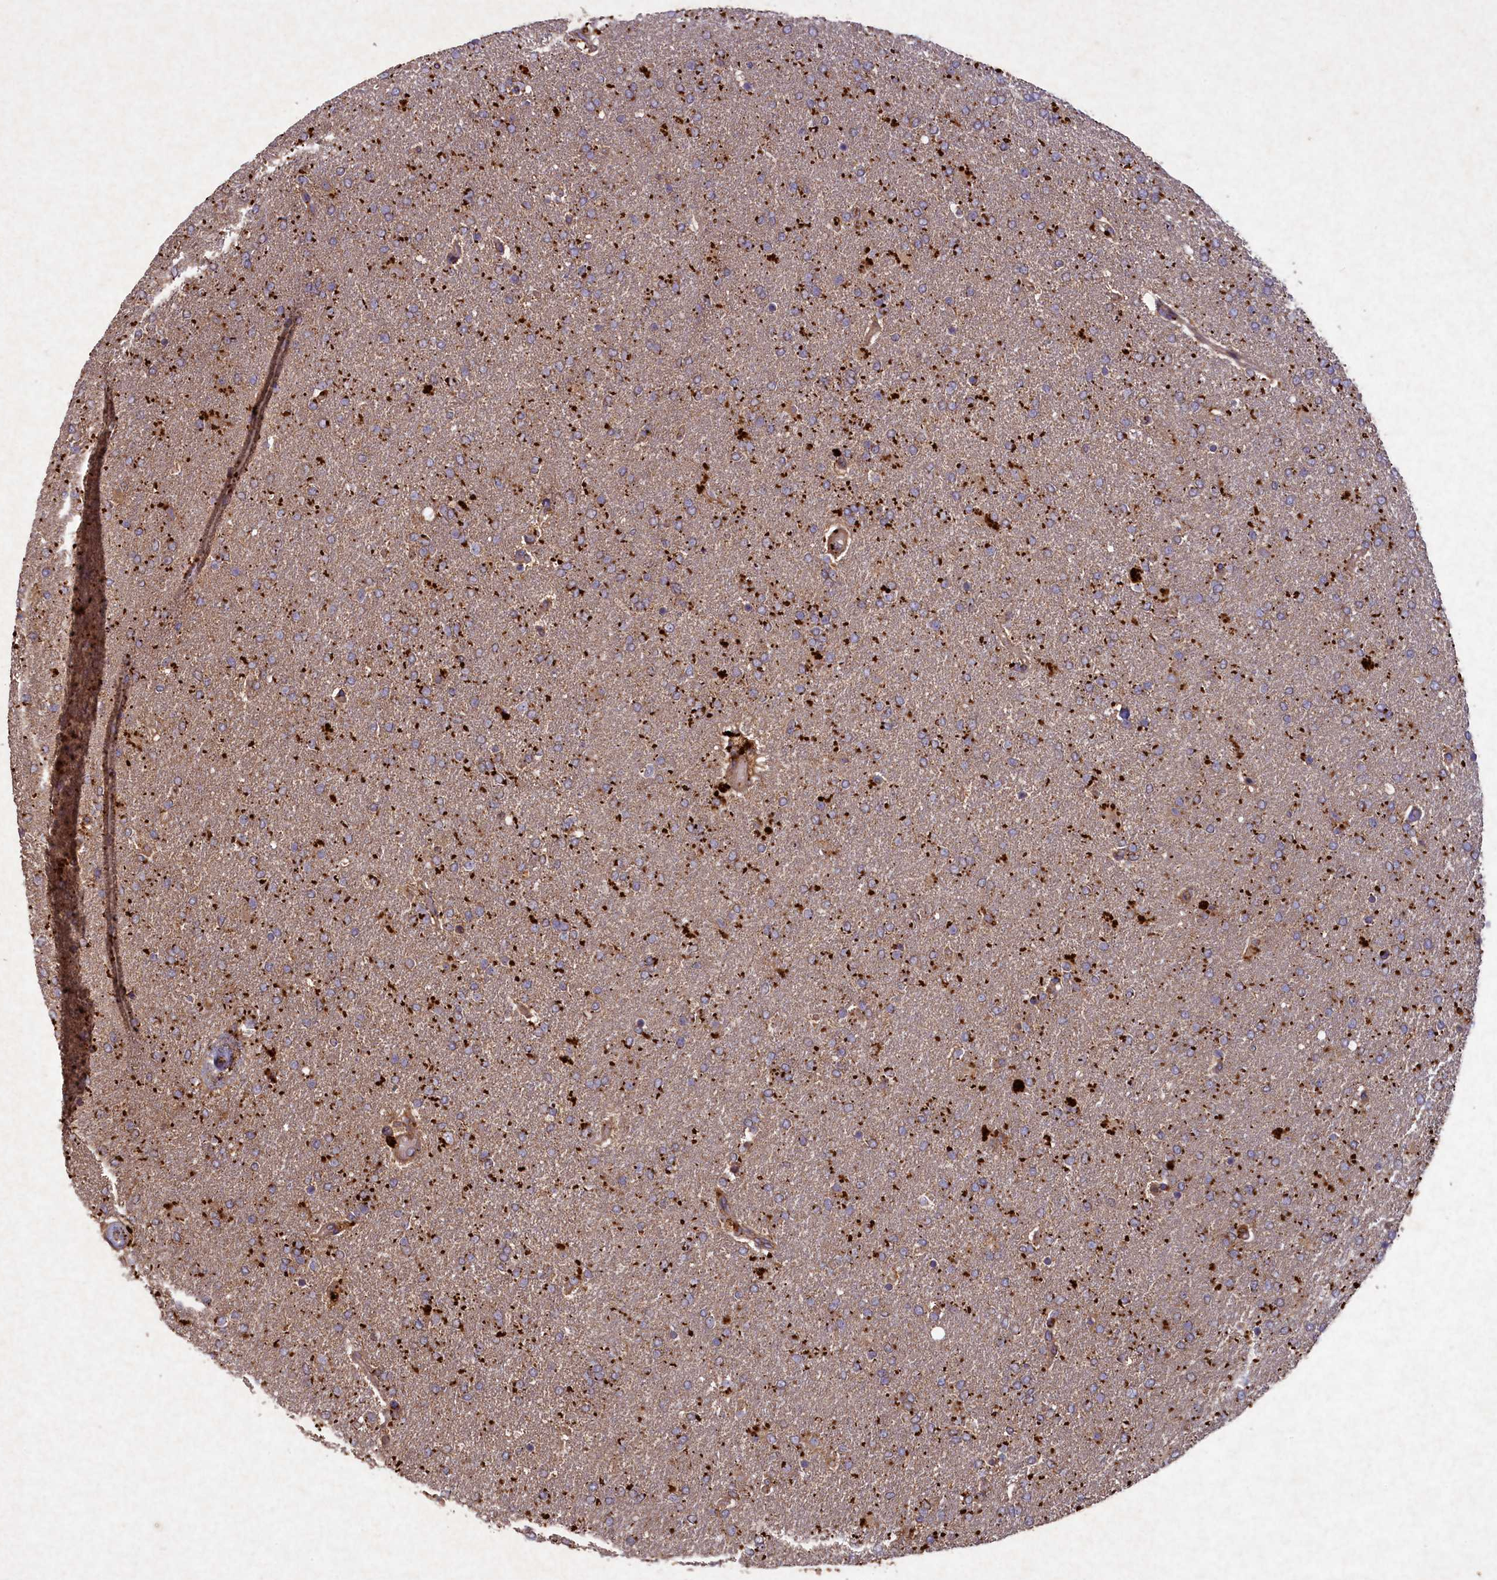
{"staining": {"intensity": "strong", "quantity": "<25%", "location": "cytoplasmic/membranous"}, "tissue": "glioma", "cell_type": "Tumor cells", "image_type": "cancer", "snomed": [{"axis": "morphology", "description": "Glioma, malignant, High grade"}, {"axis": "topography", "description": "Brain"}], "caption": "This histopathology image exhibits immunohistochemistry staining of human malignant glioma (high-grade), with medium strong cytoplasmic/membranous positivity in approximately <25% of tumor cells.", "gene": "CIAO2B", "patient": {"sex": "male", "age": 72}}